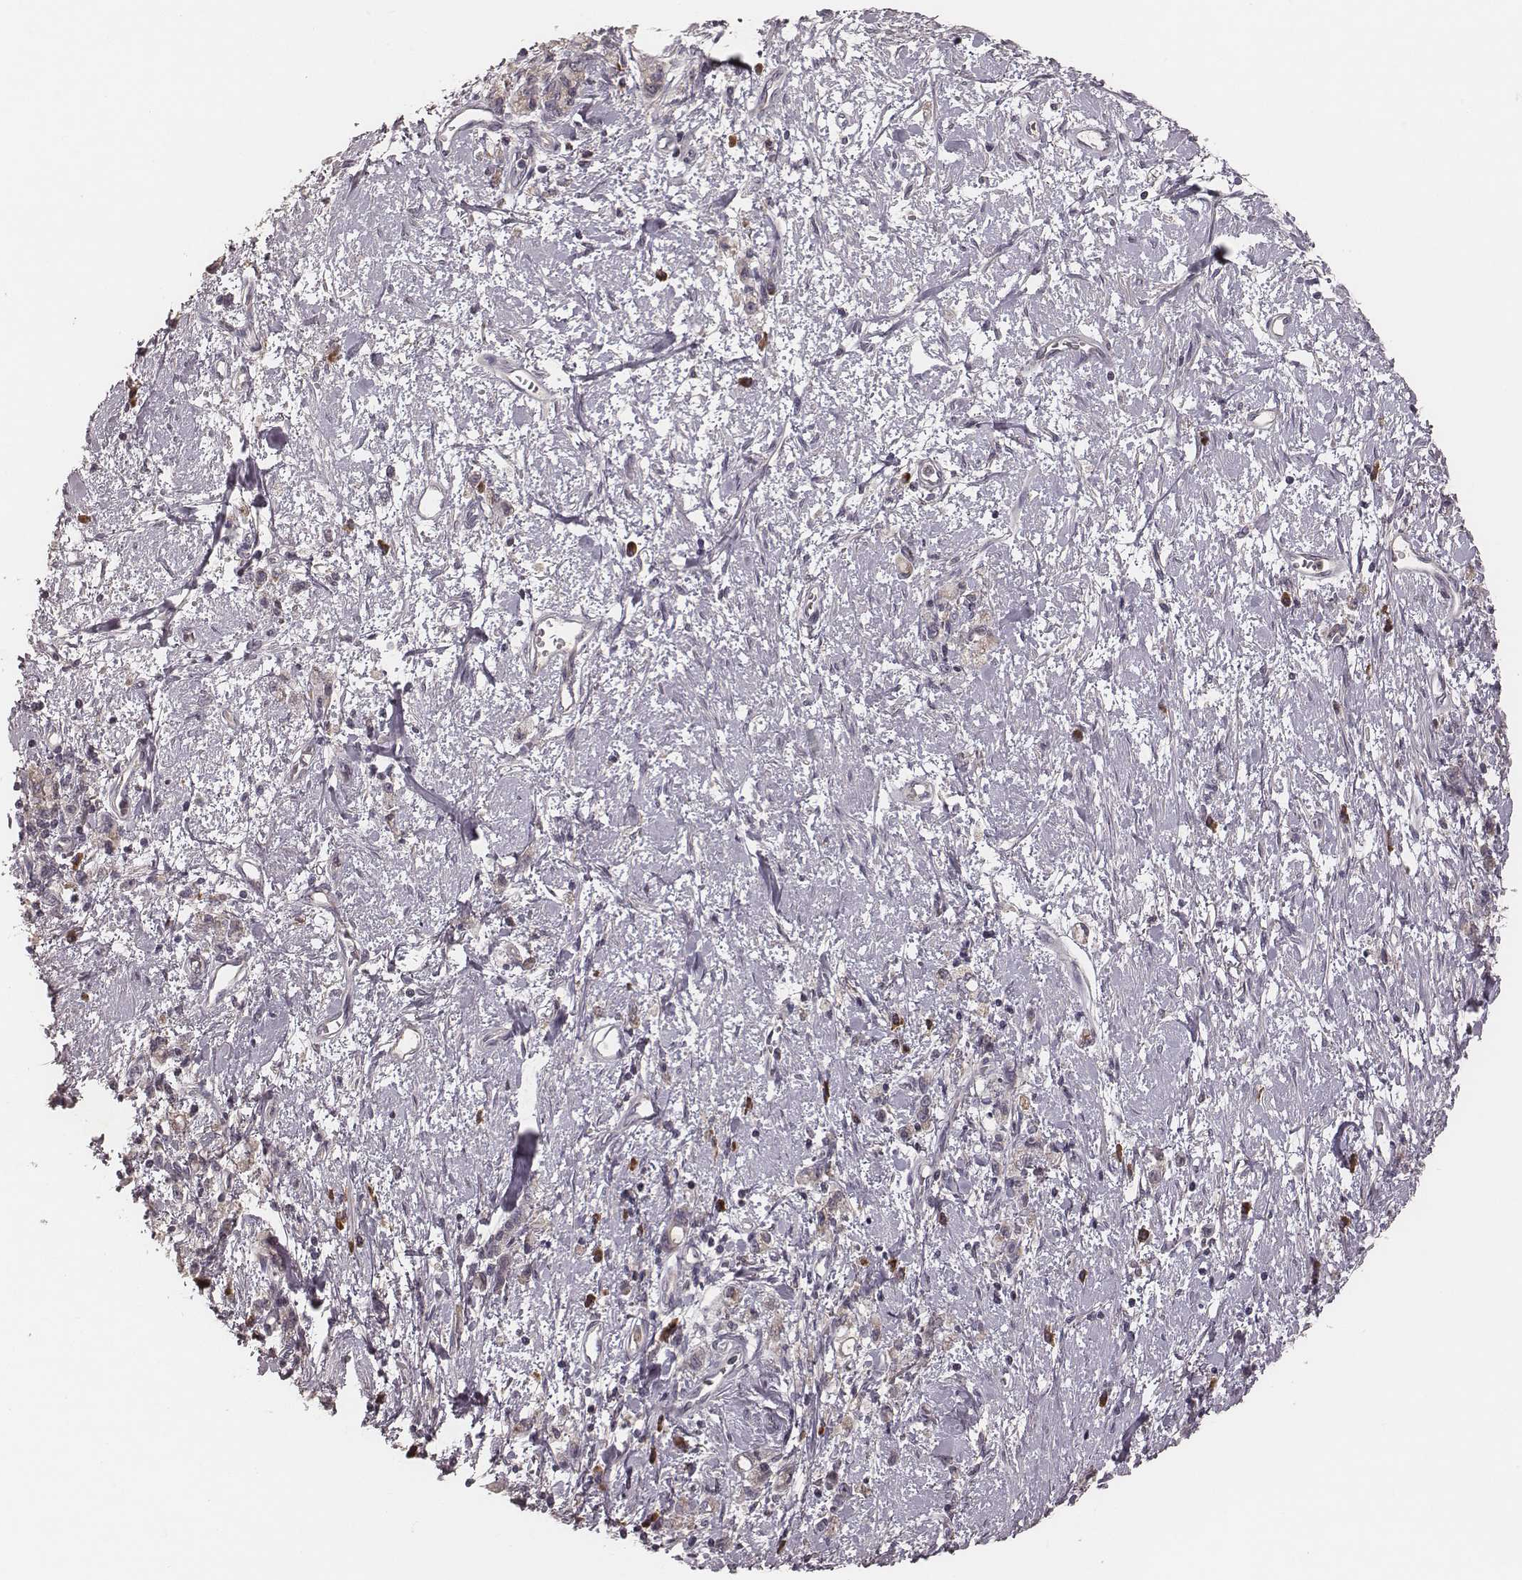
{"staining": {"intensity": "weak", "quantity": "25%-75%", "location": "cytoplasmic/membranous"}, "tissue": "stomach cancer", "cell_type": "Tumor cells", "image_type": "cancer", "snomed": [{"axis": "morphology", "description": "Adenocarcinoma, NOS"}, {"axis": "topography", "description": "Stomach"}], "caption": "Immunohistochemical staining of human stomach cancer exhibits weak cytoplasmic/membranous protein staining in about 25%-75% of tumor cells. The staining was performed using DAB, with brown indicating positive protein expression. Nuclei are stained blue with hematoxylin.", "gene": "P2RX5", "patient": {"sex": "male", "age": 77}}